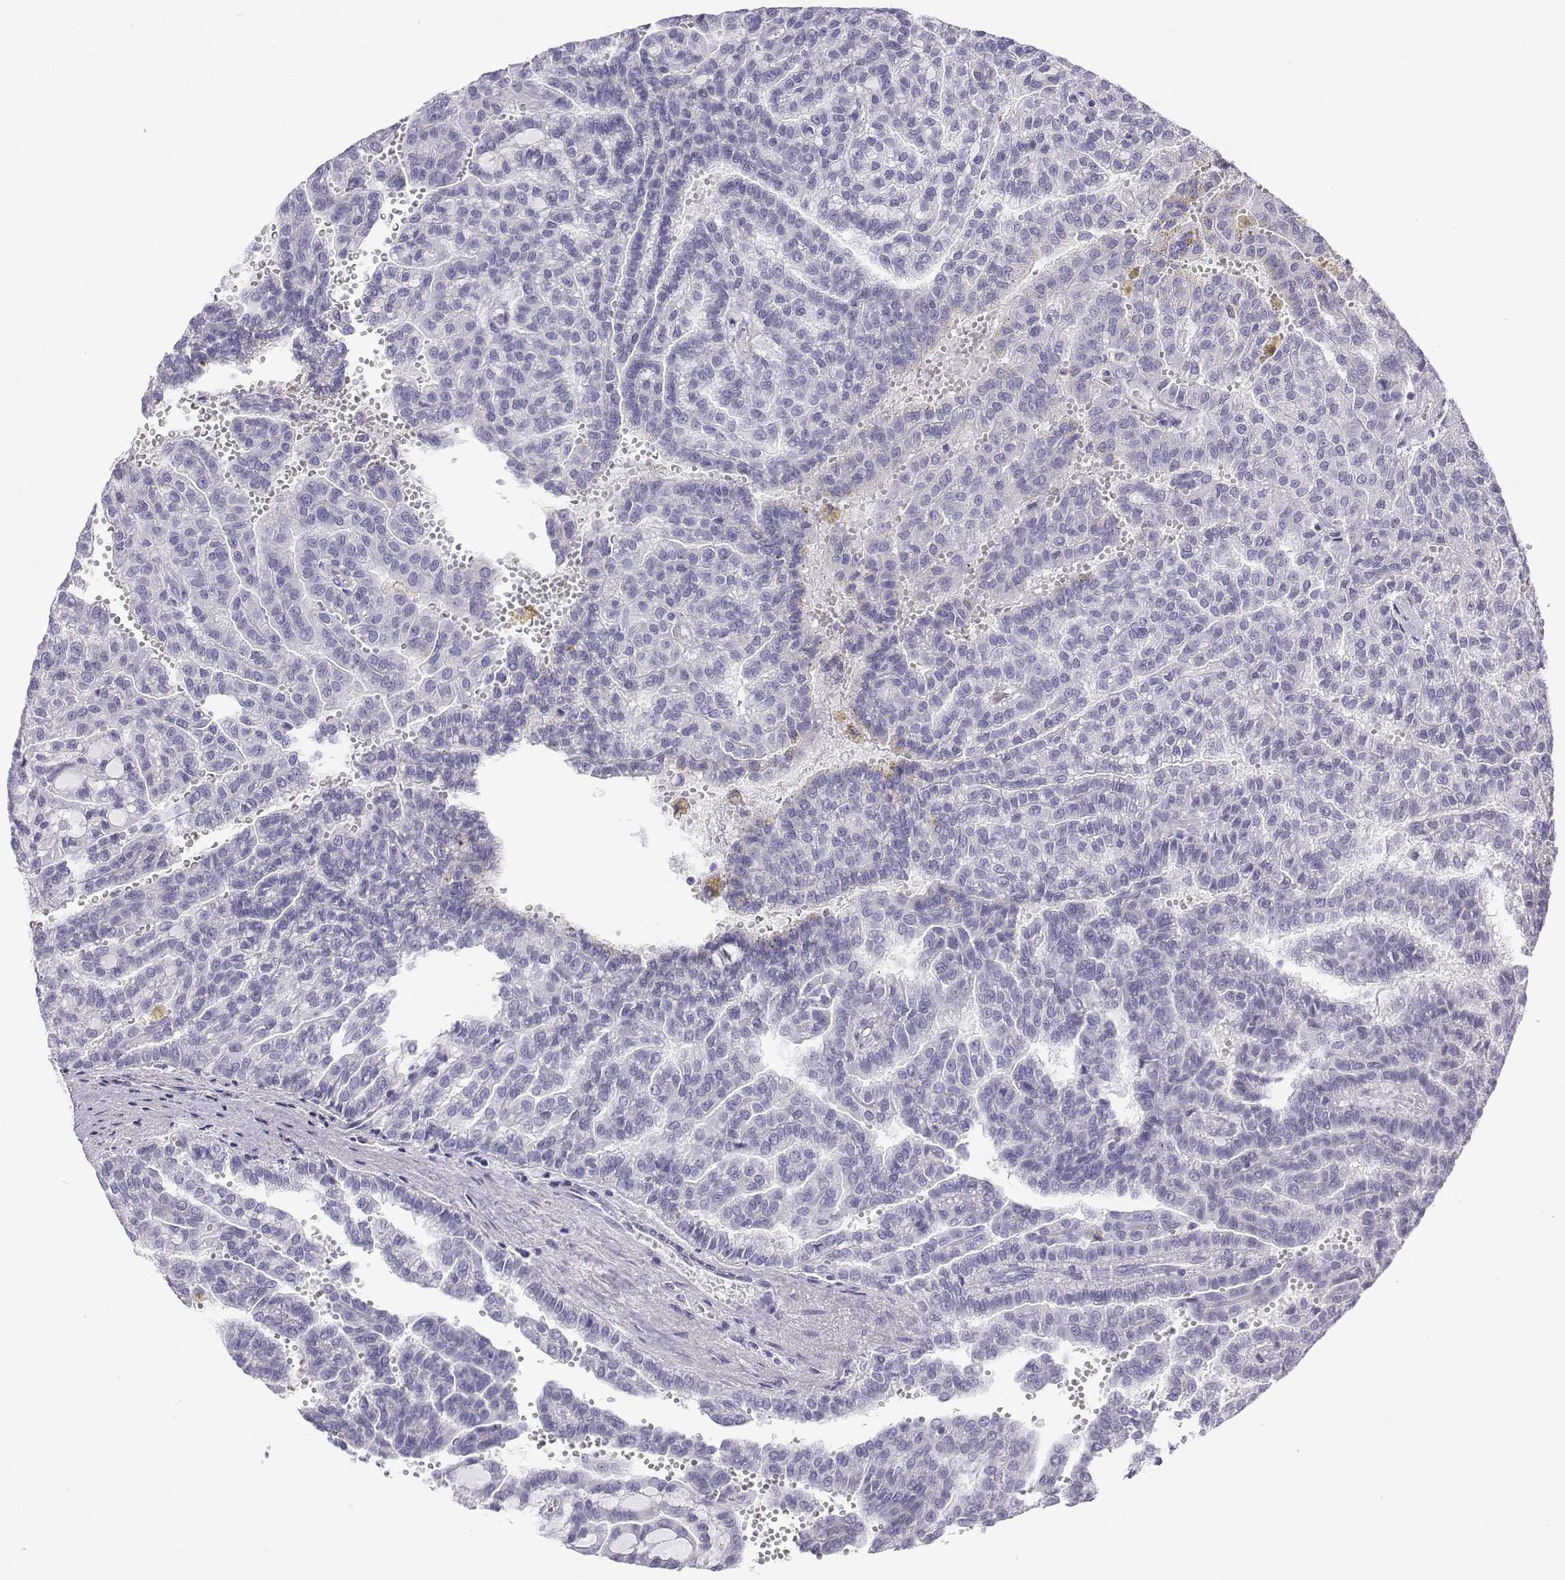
{"staining": {"intensity": "negative", "quantity": "none", "location": "none"}, "tissue": "renal cancer", "cell_type": "Tumor cells", "image_type": "cancer", "snomed": [{"axis": "morphology", "description": "Adenocarcinoma, NOS"}, {"axis": "topography", "description": "Kidney"}], "caption": "Adenocarcinoma (renal) was stained to show a protein in brown. There is no significant expression in tumor cells.", "gene": "LGSN", "patient": {"sex": "male", "age": 63}}